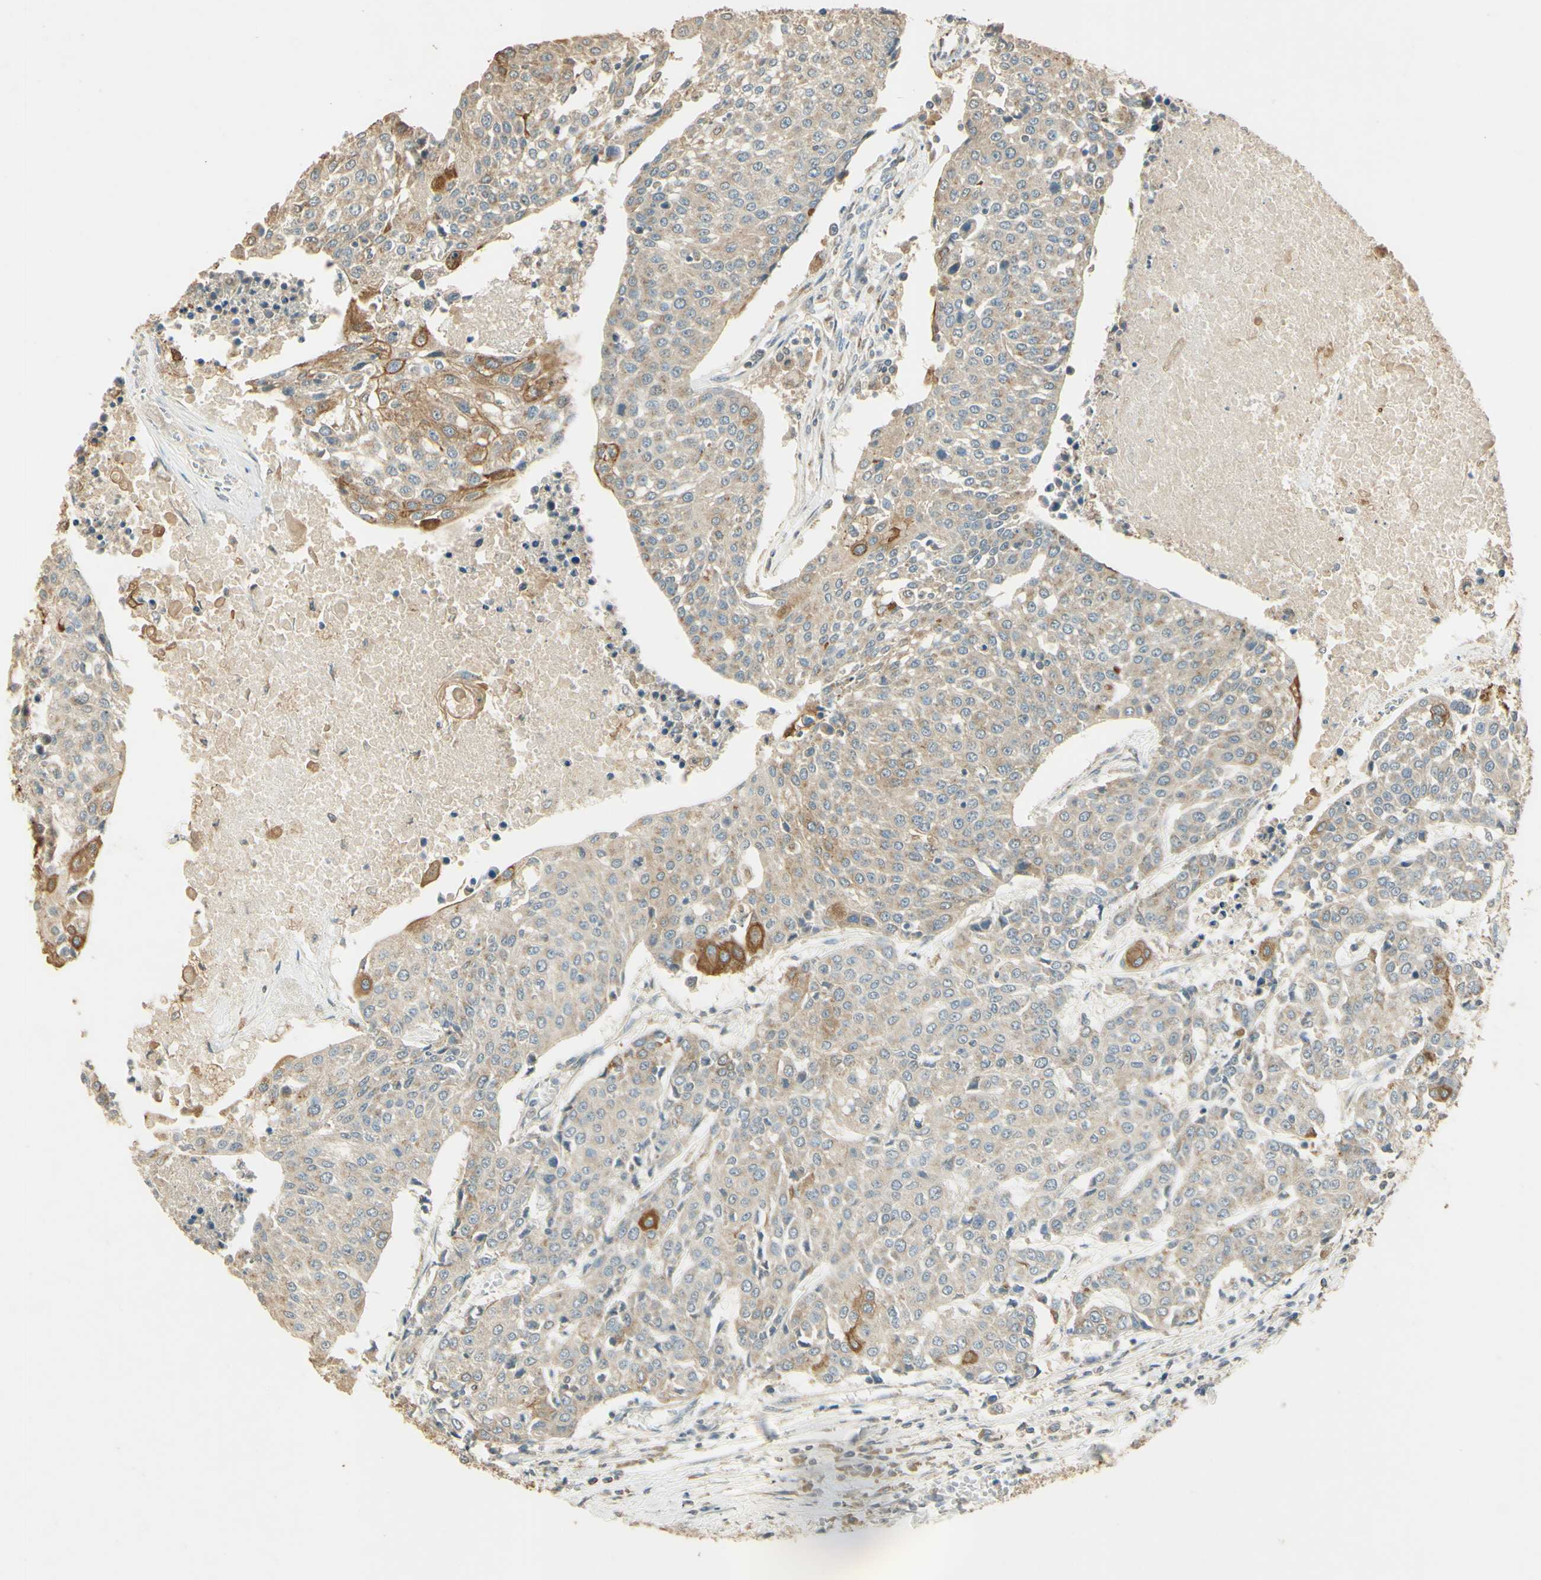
{"staining": {"intensity": "weak", "quantity": "25%-75%", "location": "cytoplasmic/membranous"}, "tissue": "urothelial cancer", "cell_type": "Tumor cells", "image_type": "cancer", "snomed": [{"axis": "morphology", "description": "Urothelial carcinoma, High grade"}, {"axis": "topography", "description": "Urinary bladder"}], "caption": "An image showing weak cytoplasmic/membranous positivity in approximately 25%-75% of tumor cells in high-grade urothelial carcinoma, as visualized by brown immunohistochemical staining.", "gene": "UXS1", "patient": {"sex": "female", "age": 85}}